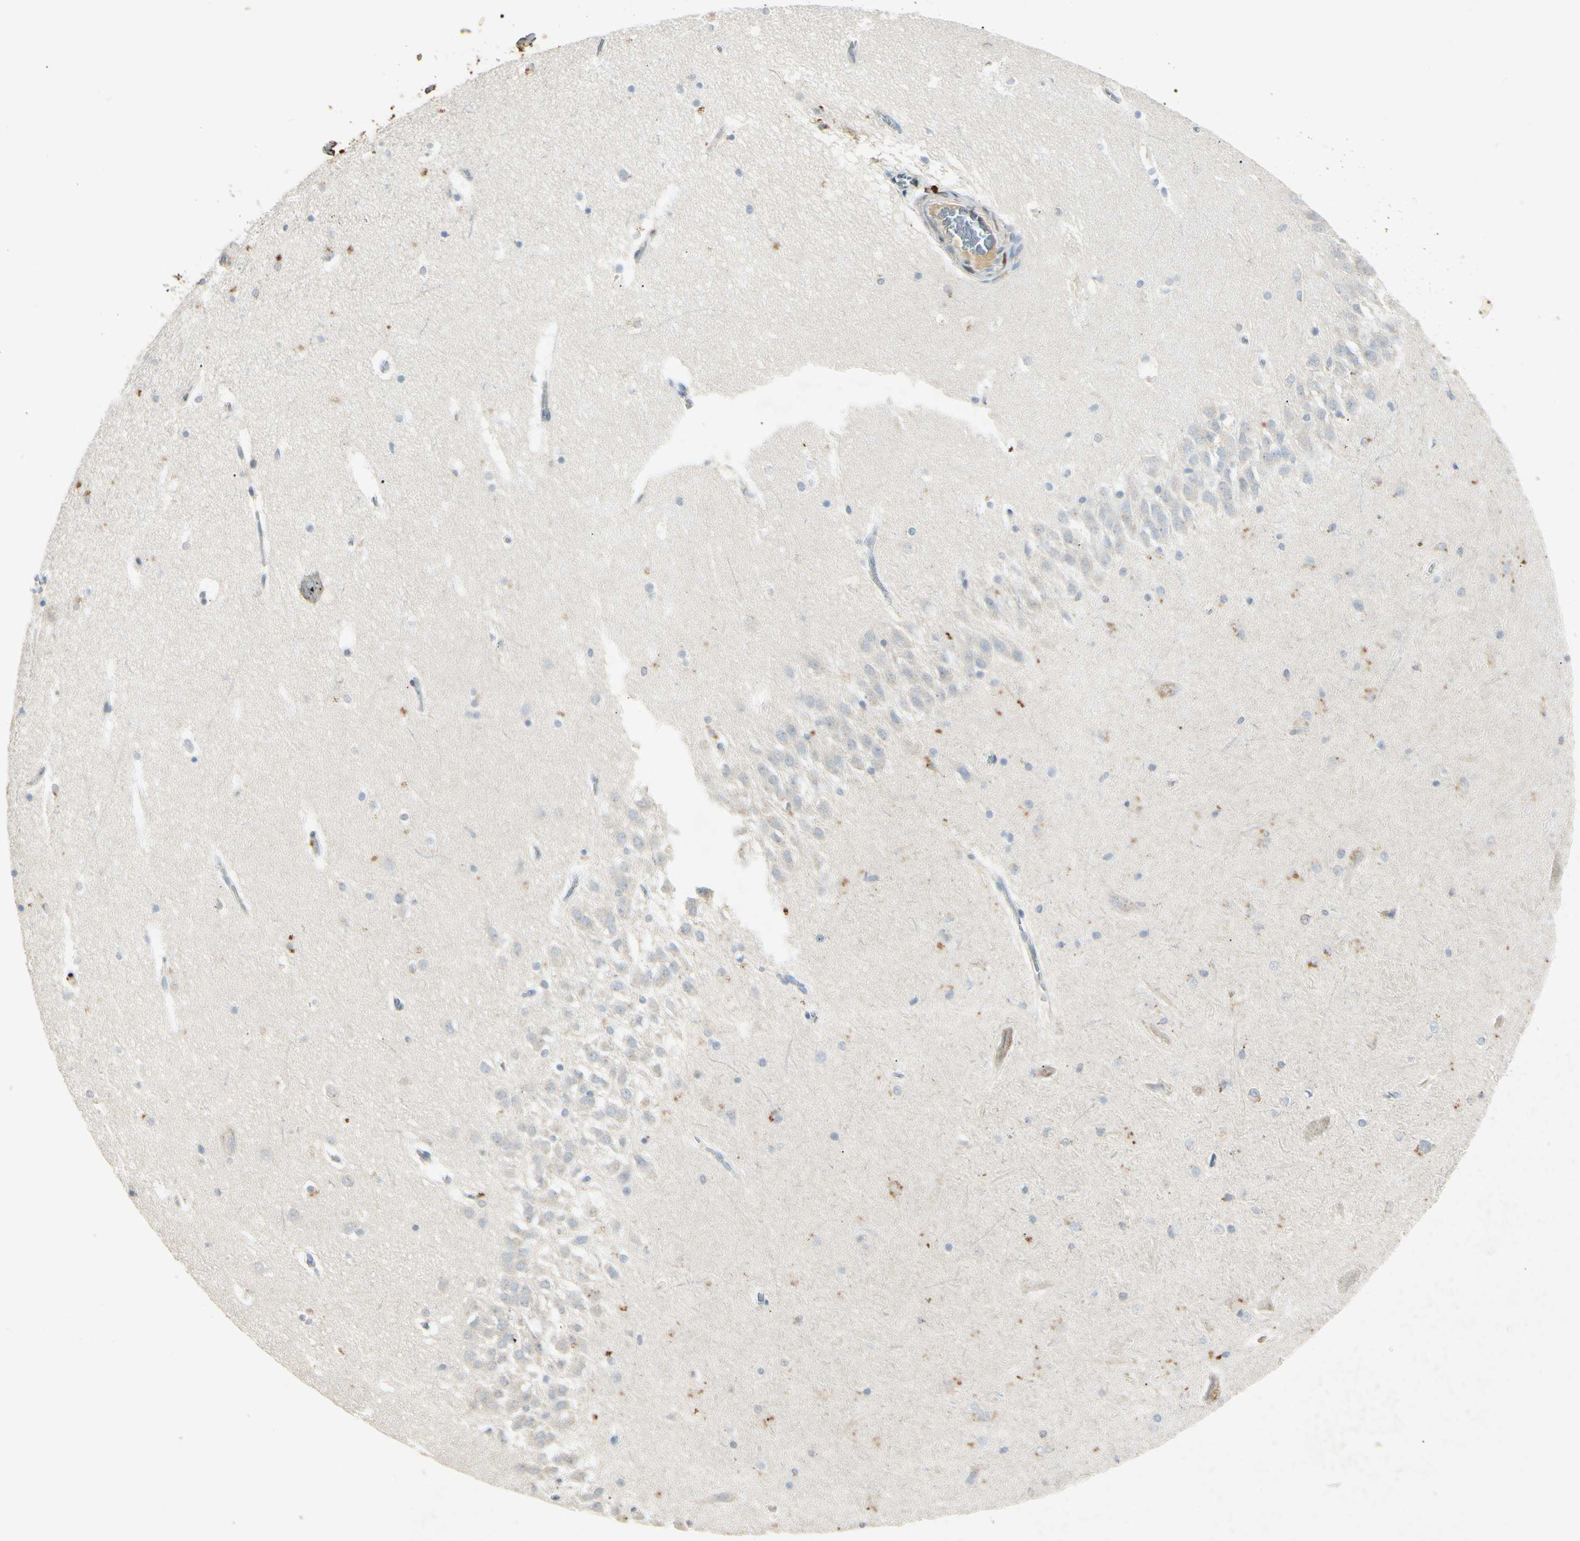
{"staining": {"intensity": "weak", "quantity": "<25%", "location": "cytoplasmic/membranous"}, "tissue": "hippocampus", "cell_type": "Glial cells", "image_type": "normal", "snomed": [{"axis": "morphology", "description": "Normal tissue, NOS"}, {"axis": "topography", "description": "Hippocampus"}], "caption": "The micrograph displays no significant expression in glial cells of hippocampus.", "gene": "HSPA1B", "patient": {"sex": "male", "age": 45}}